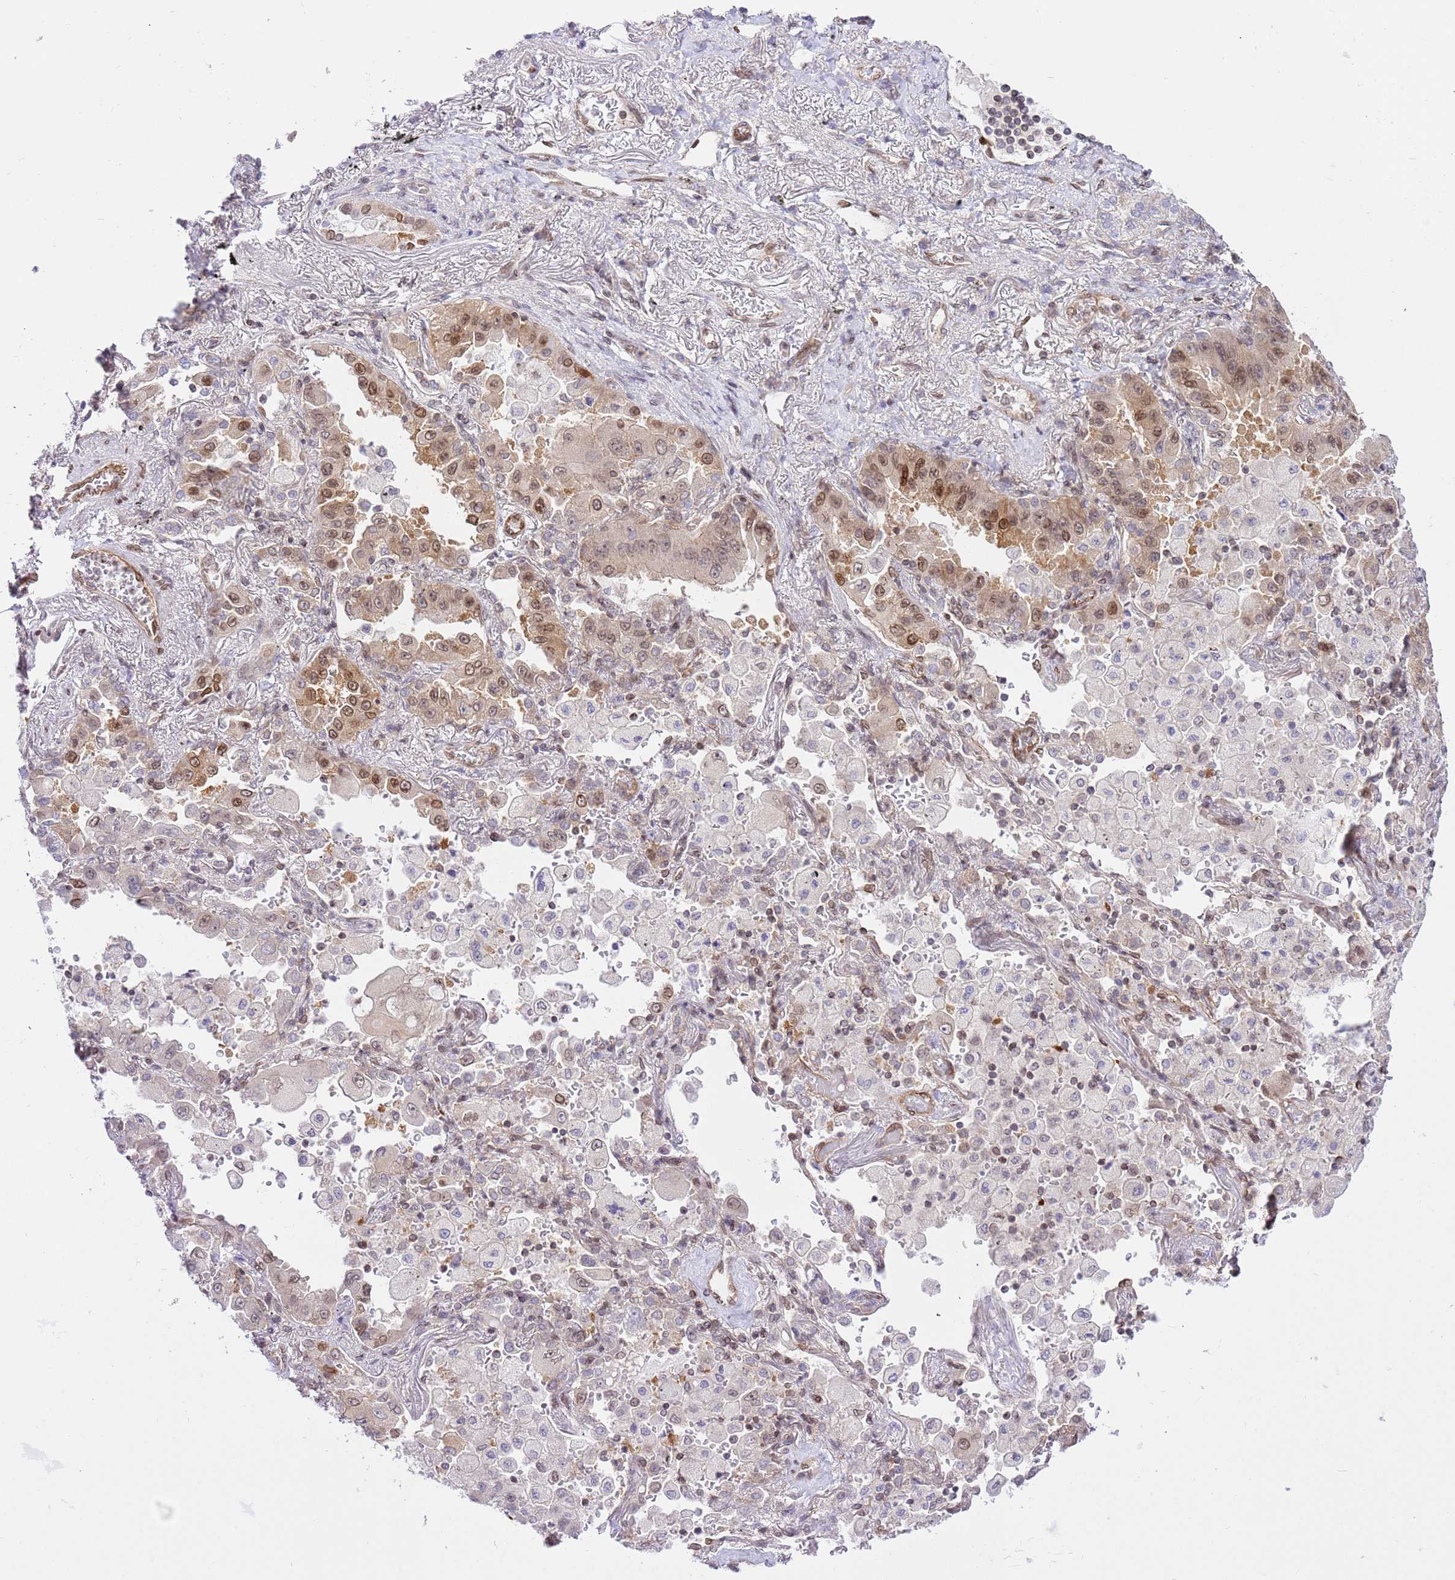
{"staining": {"intensity": "moderate", "quantity": "25%-75%", "location": "cytoplasmic/membranous,nuclear"}, "tissue": "lung cancer", "cell_type": "Tumor cells", "image_type": "cancer", "snomed": [{"axis": "morphology", "description": "Squamous cell carcinoma, NOS"}, {"axis": "topography", "description": "Lung"}], "caption": "Lung cancer (squamous cell carcinoma) tissue reveals moderate cytoplasmic/membranous and nuclear positivity in approximately 25%-75% of tumor cells", "gene": "TRIM37", "patient": {"sex": "male", "age": 74}}